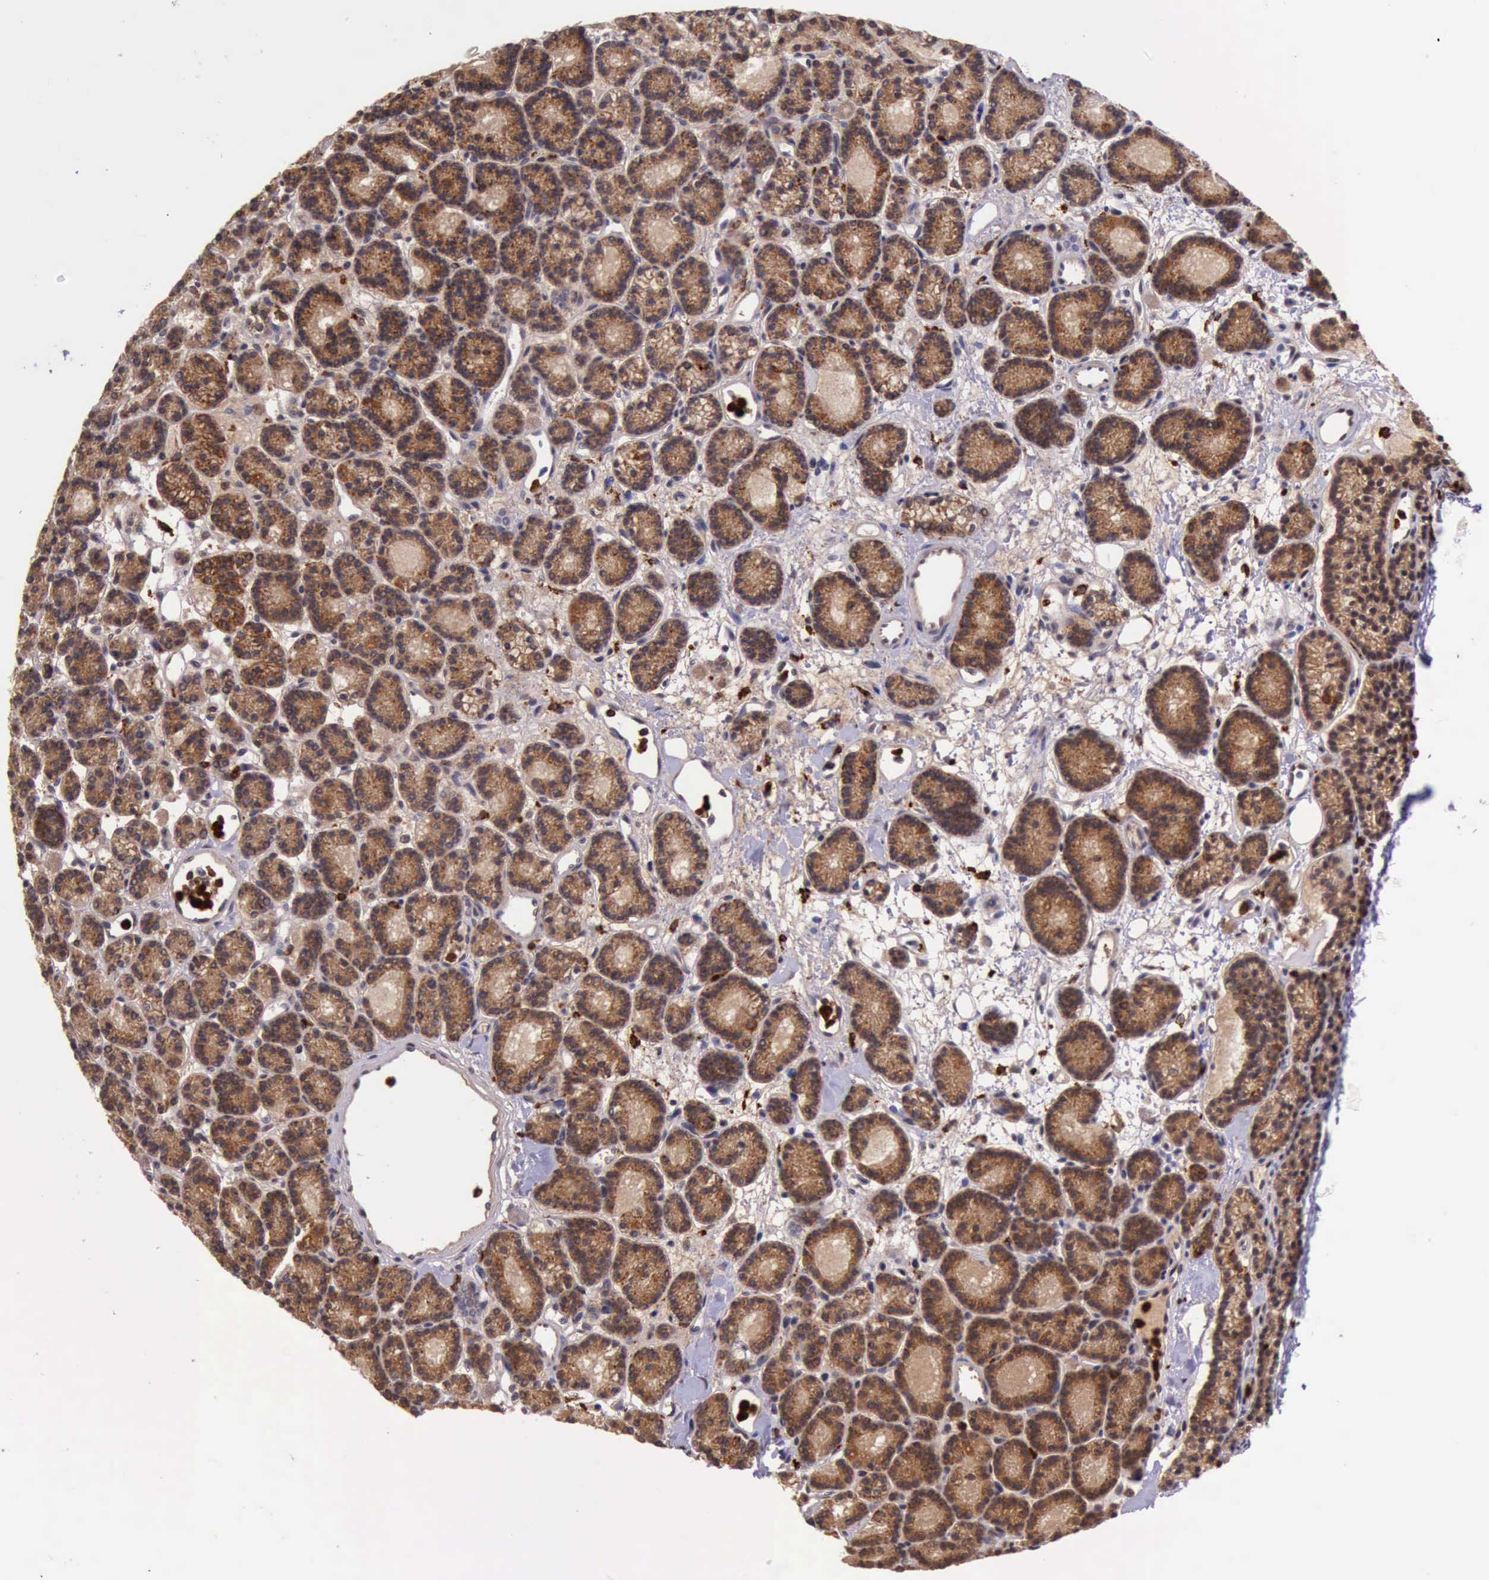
{"staining": {"intensity": "strong", "quantity": ">75%", "location": "cytoplasmic/membranous"}, "tissue": "parathyroid gland", "cell_type": "Glandular cells", "image_type": "normal", "snomed": [{"axis": "morphology", "description": "Normal tissue, NOS"}, {"axis": "topography", "description": "Parathyroid gland"}], "caption": "Immunohistochemistry photomicrograph of normal parathyroid gland: parathyroid gland stained using immunohistochemistry (IHC) demonstrates high levels of strong protein expression localized specifically in the cytoplasmic/membranous of glandular cells, appearing as a cytoplasmic/membranous brown color.", "gene": "ARMCX3", "patient": {"sex": "male", "age": 85}}